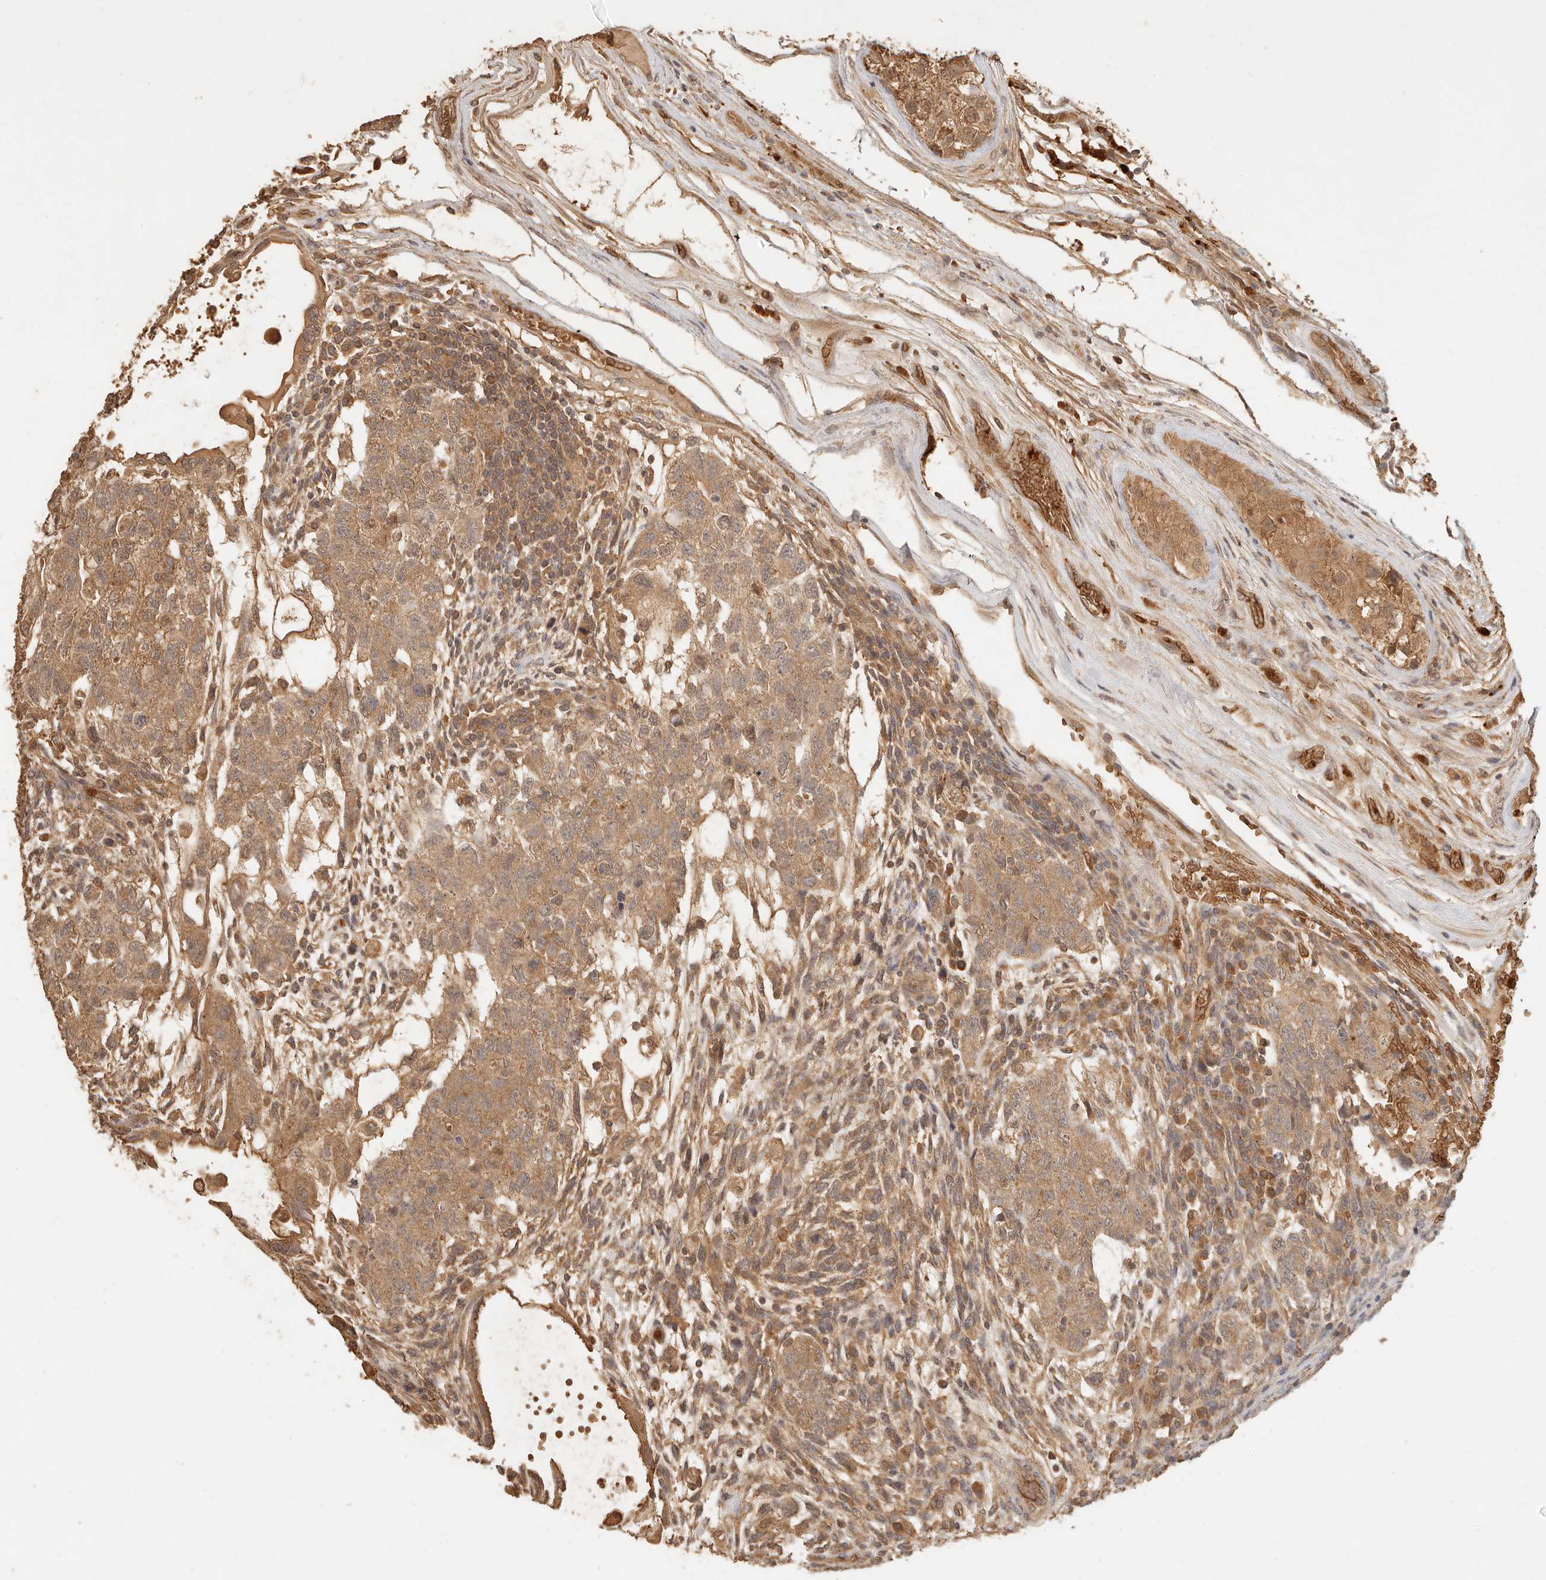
{"staining": {"intensity": "moderate", "quantity": ">75%", "location": "cytoplasmic/membranous"}, "tissue": "testis cancer", "cell_type": "Tumor cells", "image_type": "cancer", "snomed": [{"axis": "morphology", "description": "Normal tissue, NOS"}, {"axis": "morphology", "description": "Carcinoma, Embryonal, NOS"}, {"axis": "topography", "description": "Testis"}], "caption": "Protein analysis of testis cancer tissue shows moderate cytoplasmic/membranous positivity in about >75% of tumor cells.", "gene": "INTS11", "patient": {"sex": "male", "age": 36}}